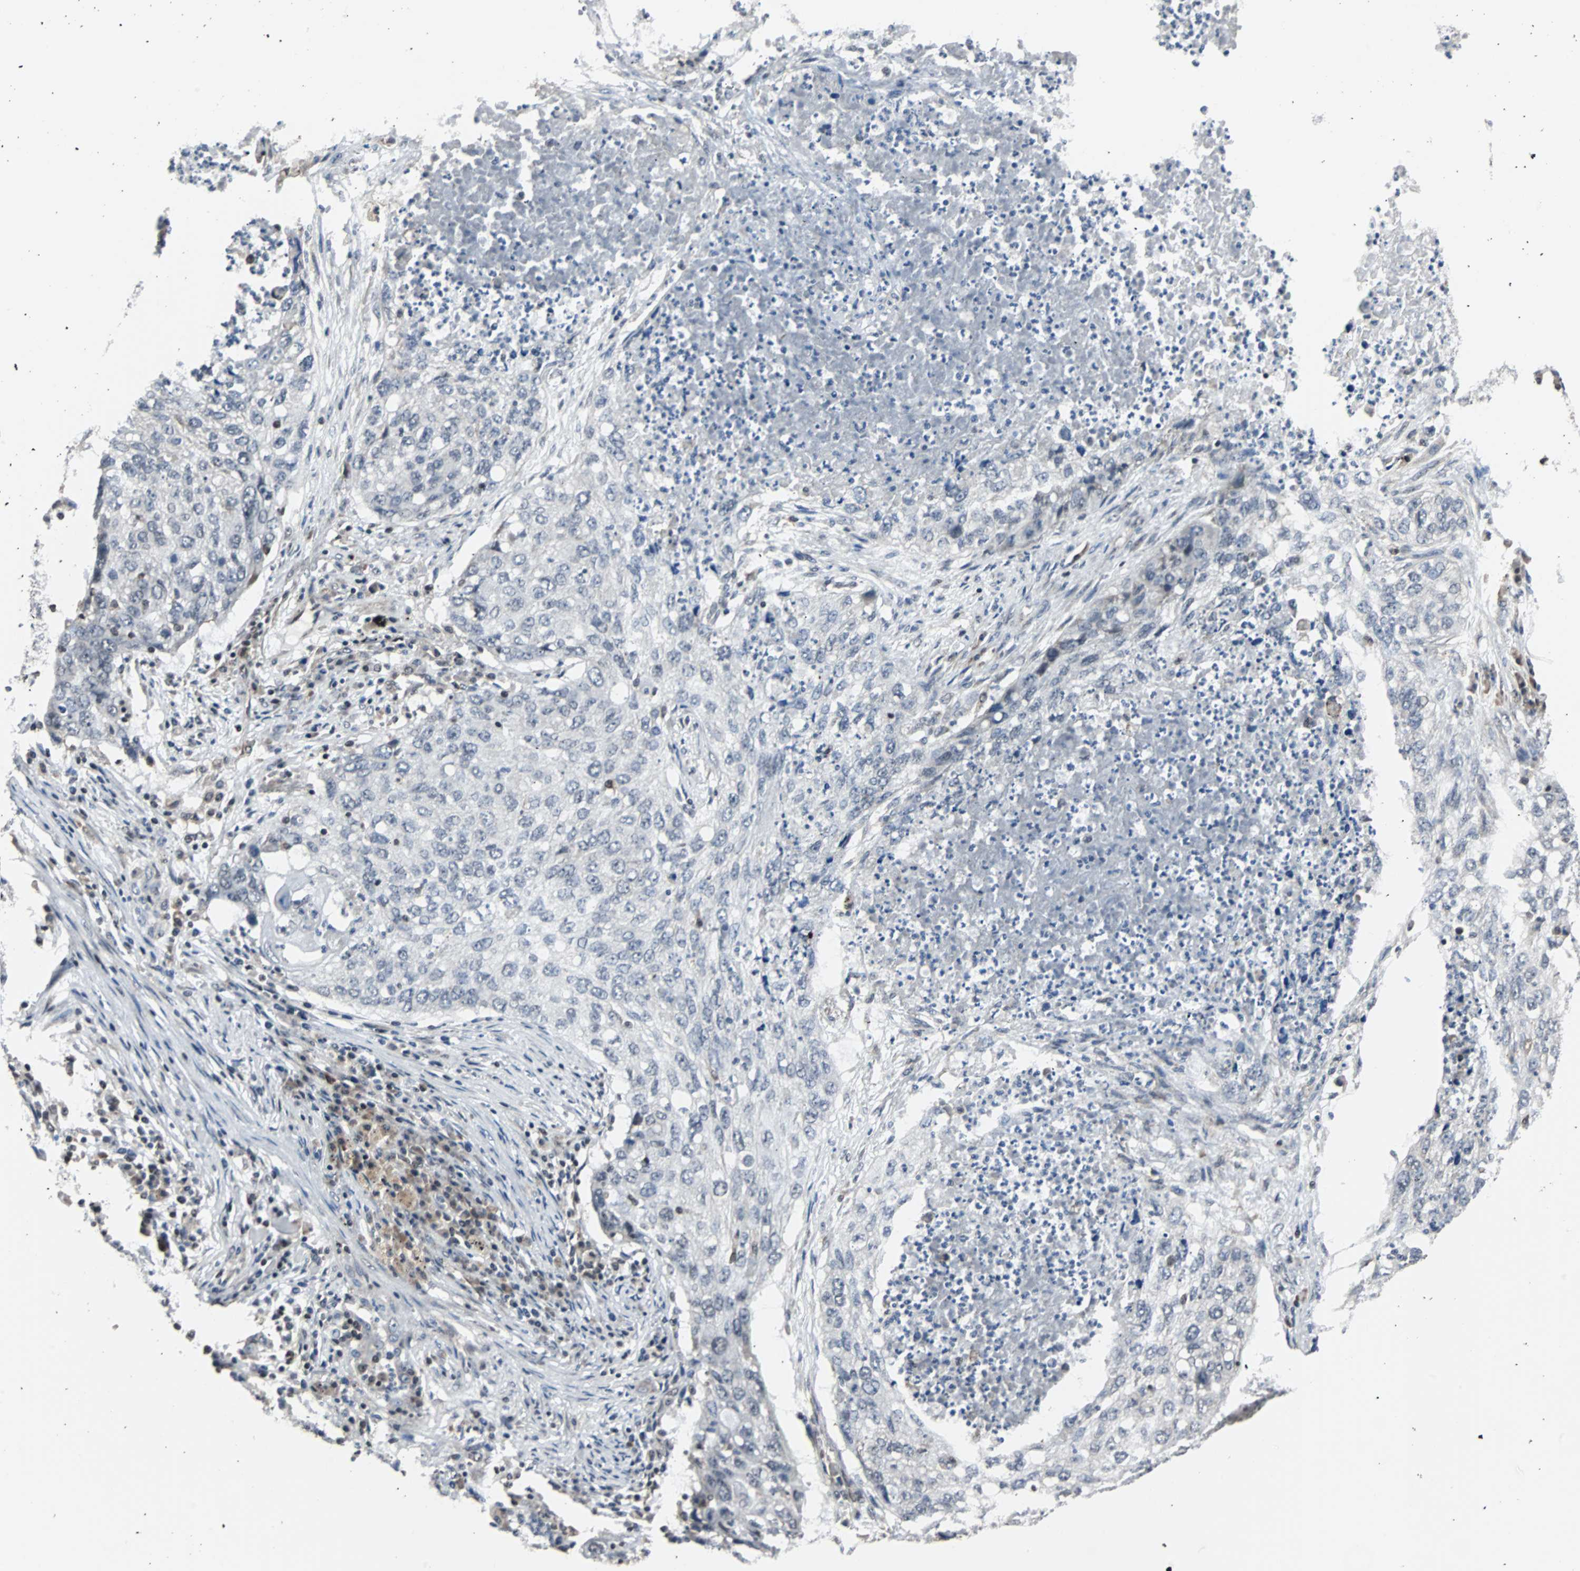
{"staining": {"intensity": "negative", "quantity": "none", "location": "none"}, "tissue": "lung cancer", "cell_type": "Tumor cells", "image_type": "cancer", "snomed": [{"axis": "morphology", "description": "Squamous cell carcinoma, NOS"}, {"axis": "topography", "description": "Lung"}], "caption": "An image of human lung cancer (squamous cell carcinoma) is negative for staining in tumor cells.", "gene": "TERF2IP", "patient": {"sex": "female", "age": 63}}